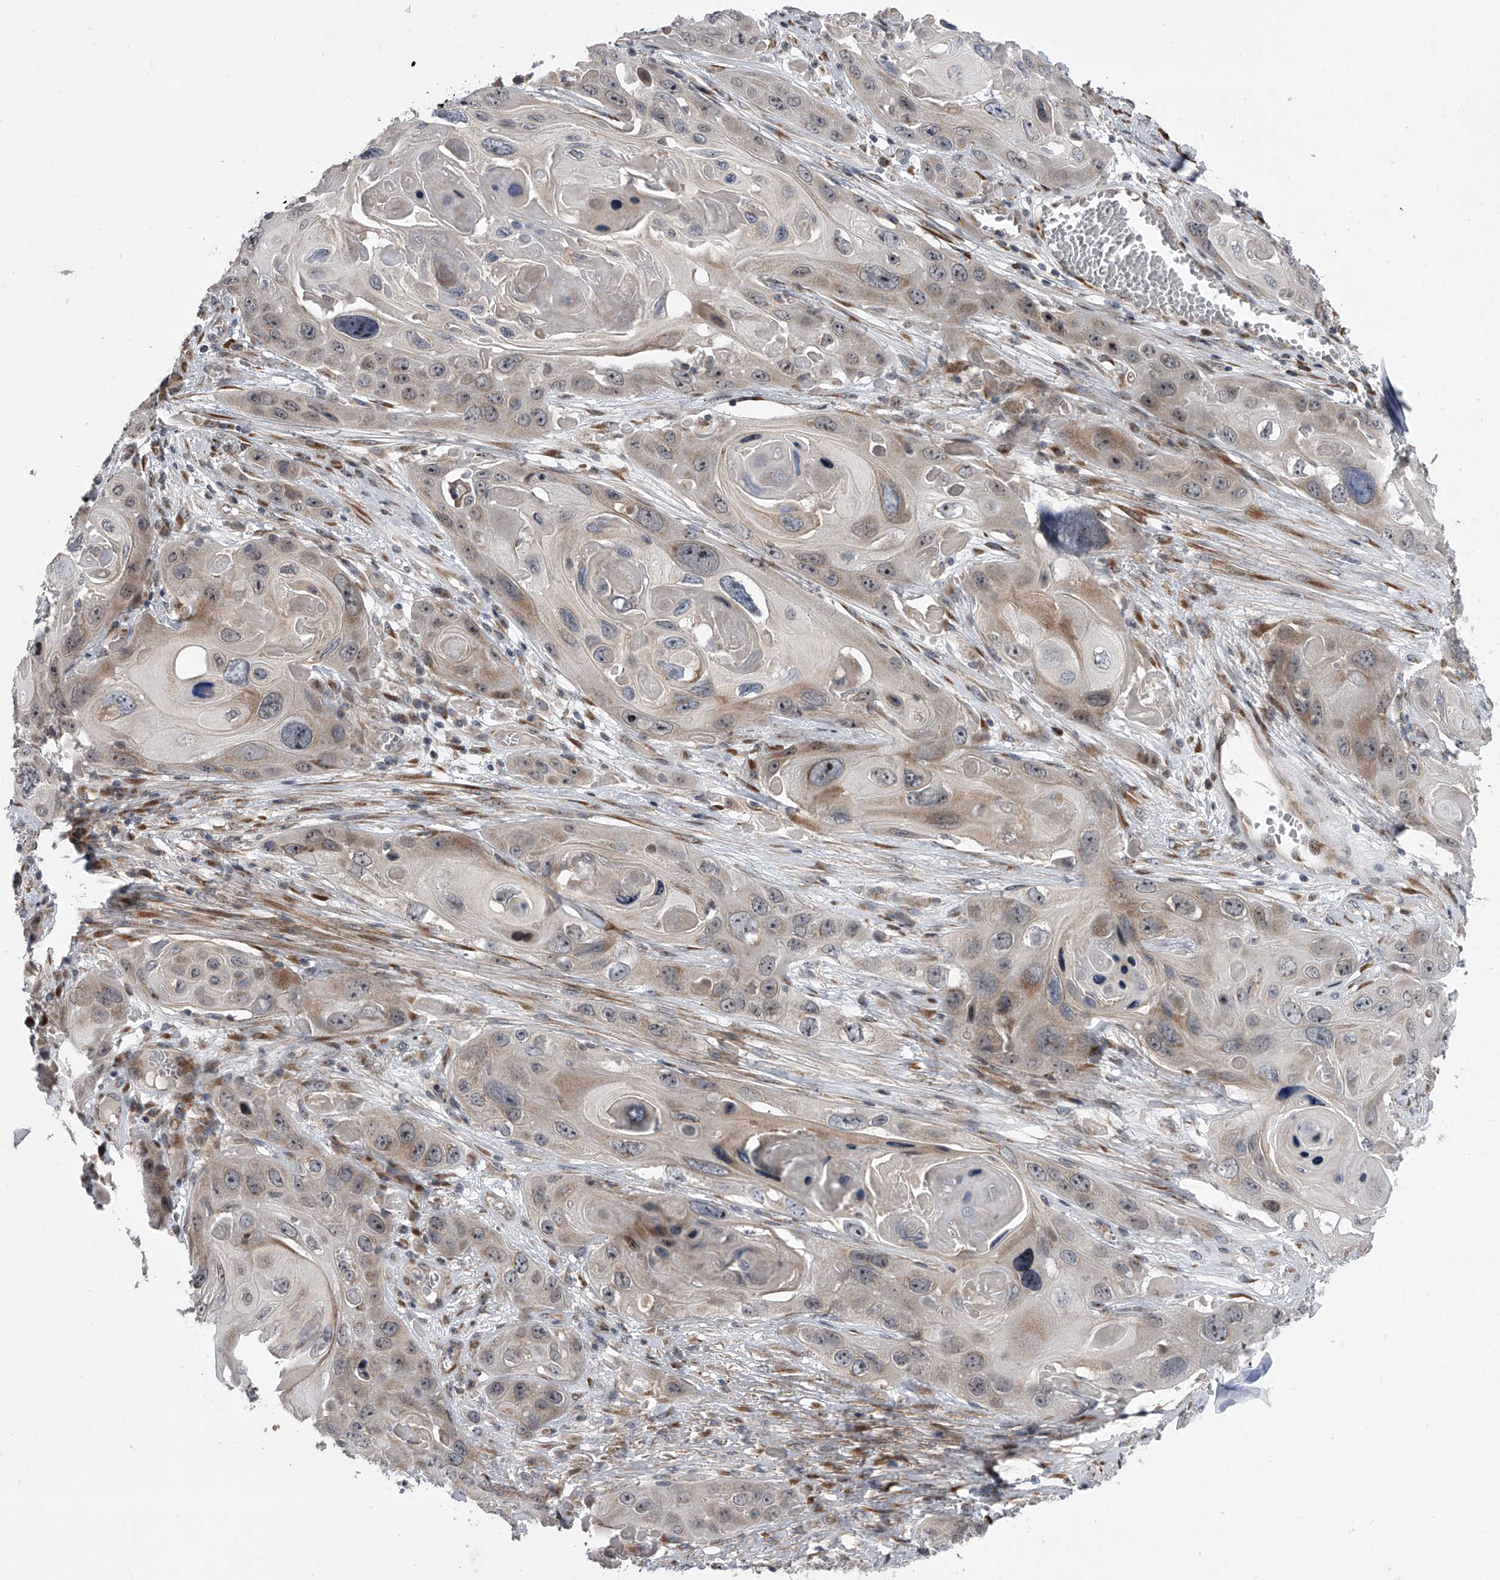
{"staining": {"intensity": "weak", "quantity": "25%-75%", "location": "cytoplasmic/membranous"}, "tissue": "skin cancer", "cell_type": "Tumor cells", "image_type": "cancer", "snomed": [{"axis": "morphology", "description": "Squamous cell carcinoma, NOS"}, {"axis": "topography", "description": "Skin"}], "caption": "Skin cancer stained with a brown dye shows weak cytoplasmic/membranous positive expression in approximately 25%-75% of tumor cells.", "gene": "DLGAP2", "patient": {"sex": "male", "age": 55}}